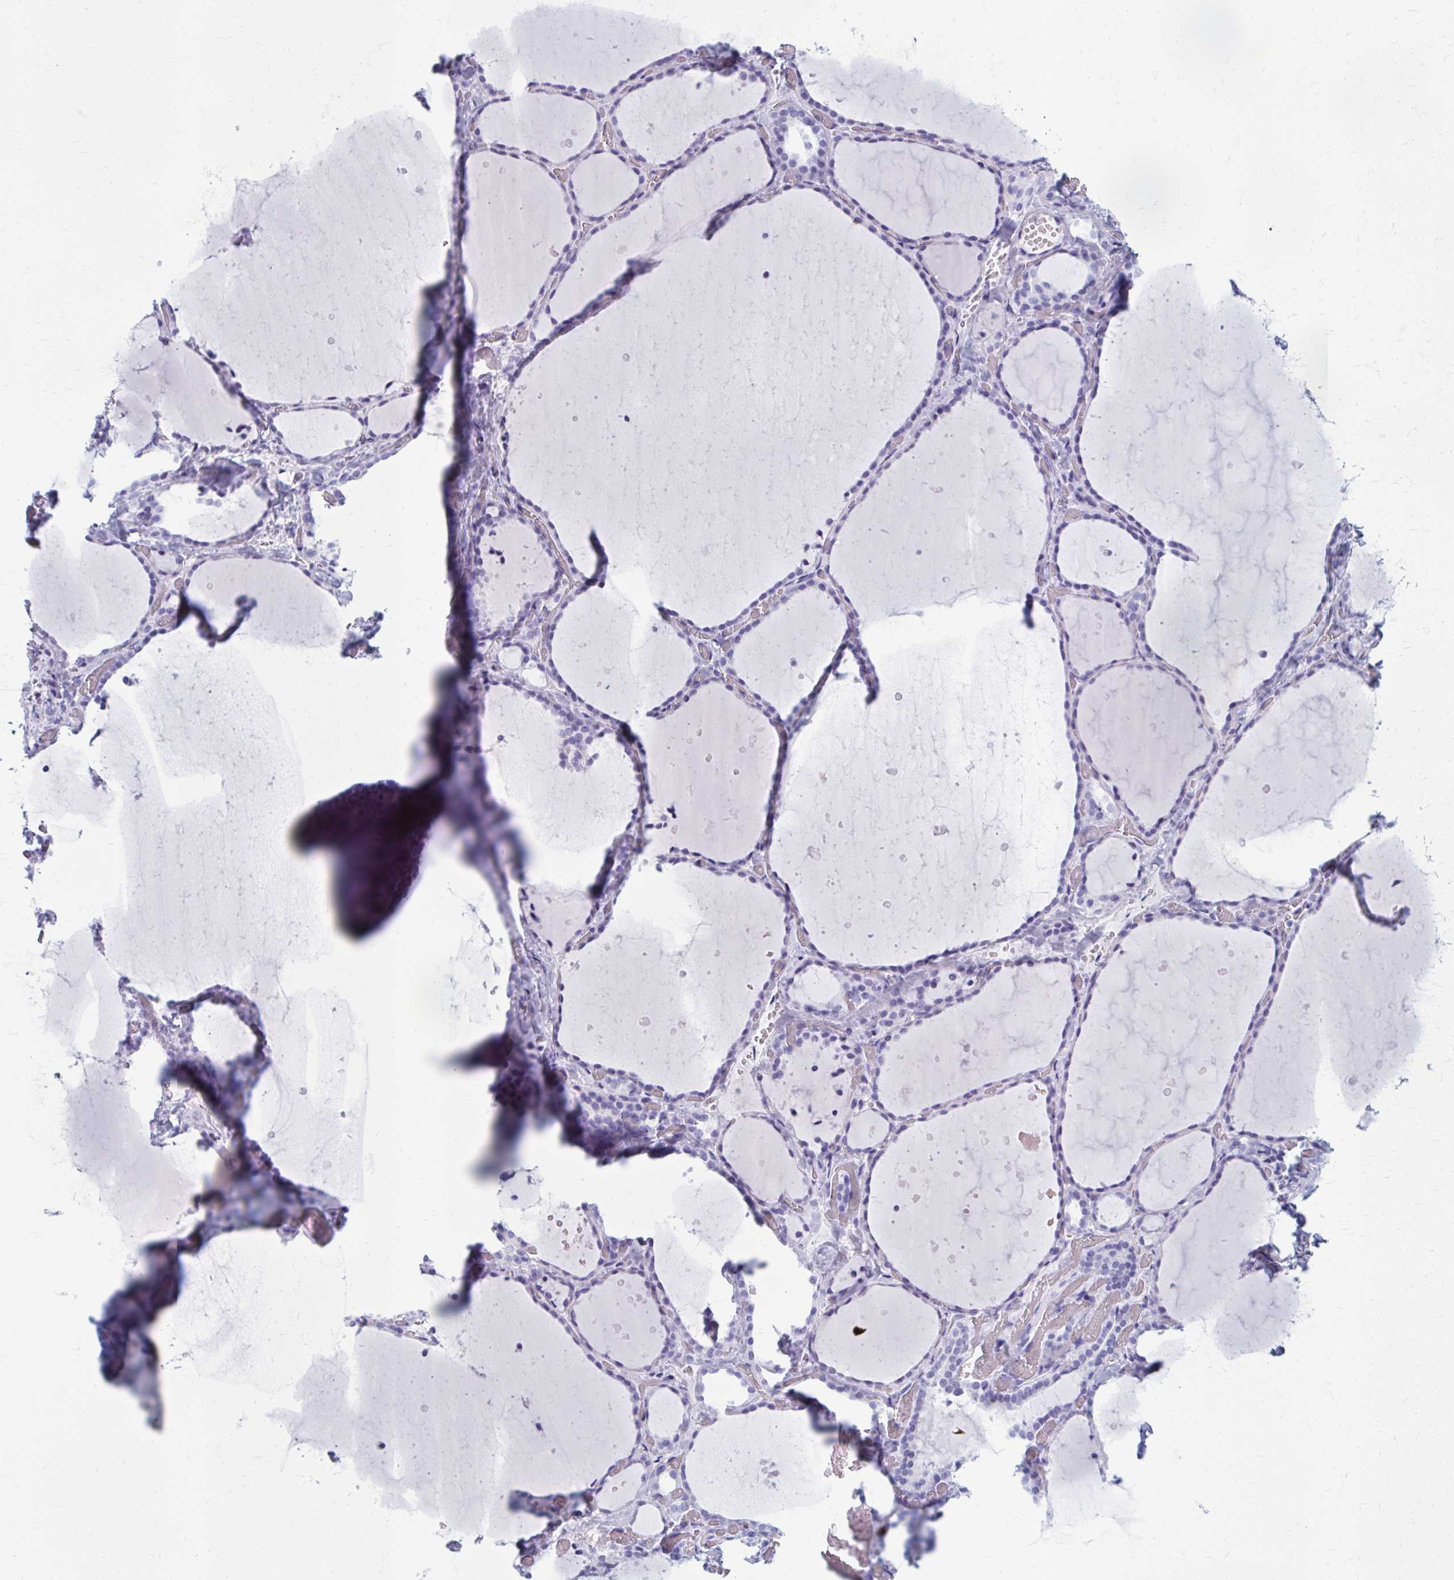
{"staining": {"intensity": "negative", "quantity": "none", "location": "none"}, "tissue": "thyroid gland", "cell_type": "Glandular cells", "image_type": "normal", "snomed": [{"axis": "morphology", "description": "Normal tissue, NOS"}, {"axis": "topography", "description": "Thyroid gland"}], "caption": "This is a image of IHC staining of benign thyroid gland, which shows no positivity in glandular cells. (DAB IHC, high magnification).", "gene": "ZDHHC7", "patient": {"sex": "female", "age": 36}}